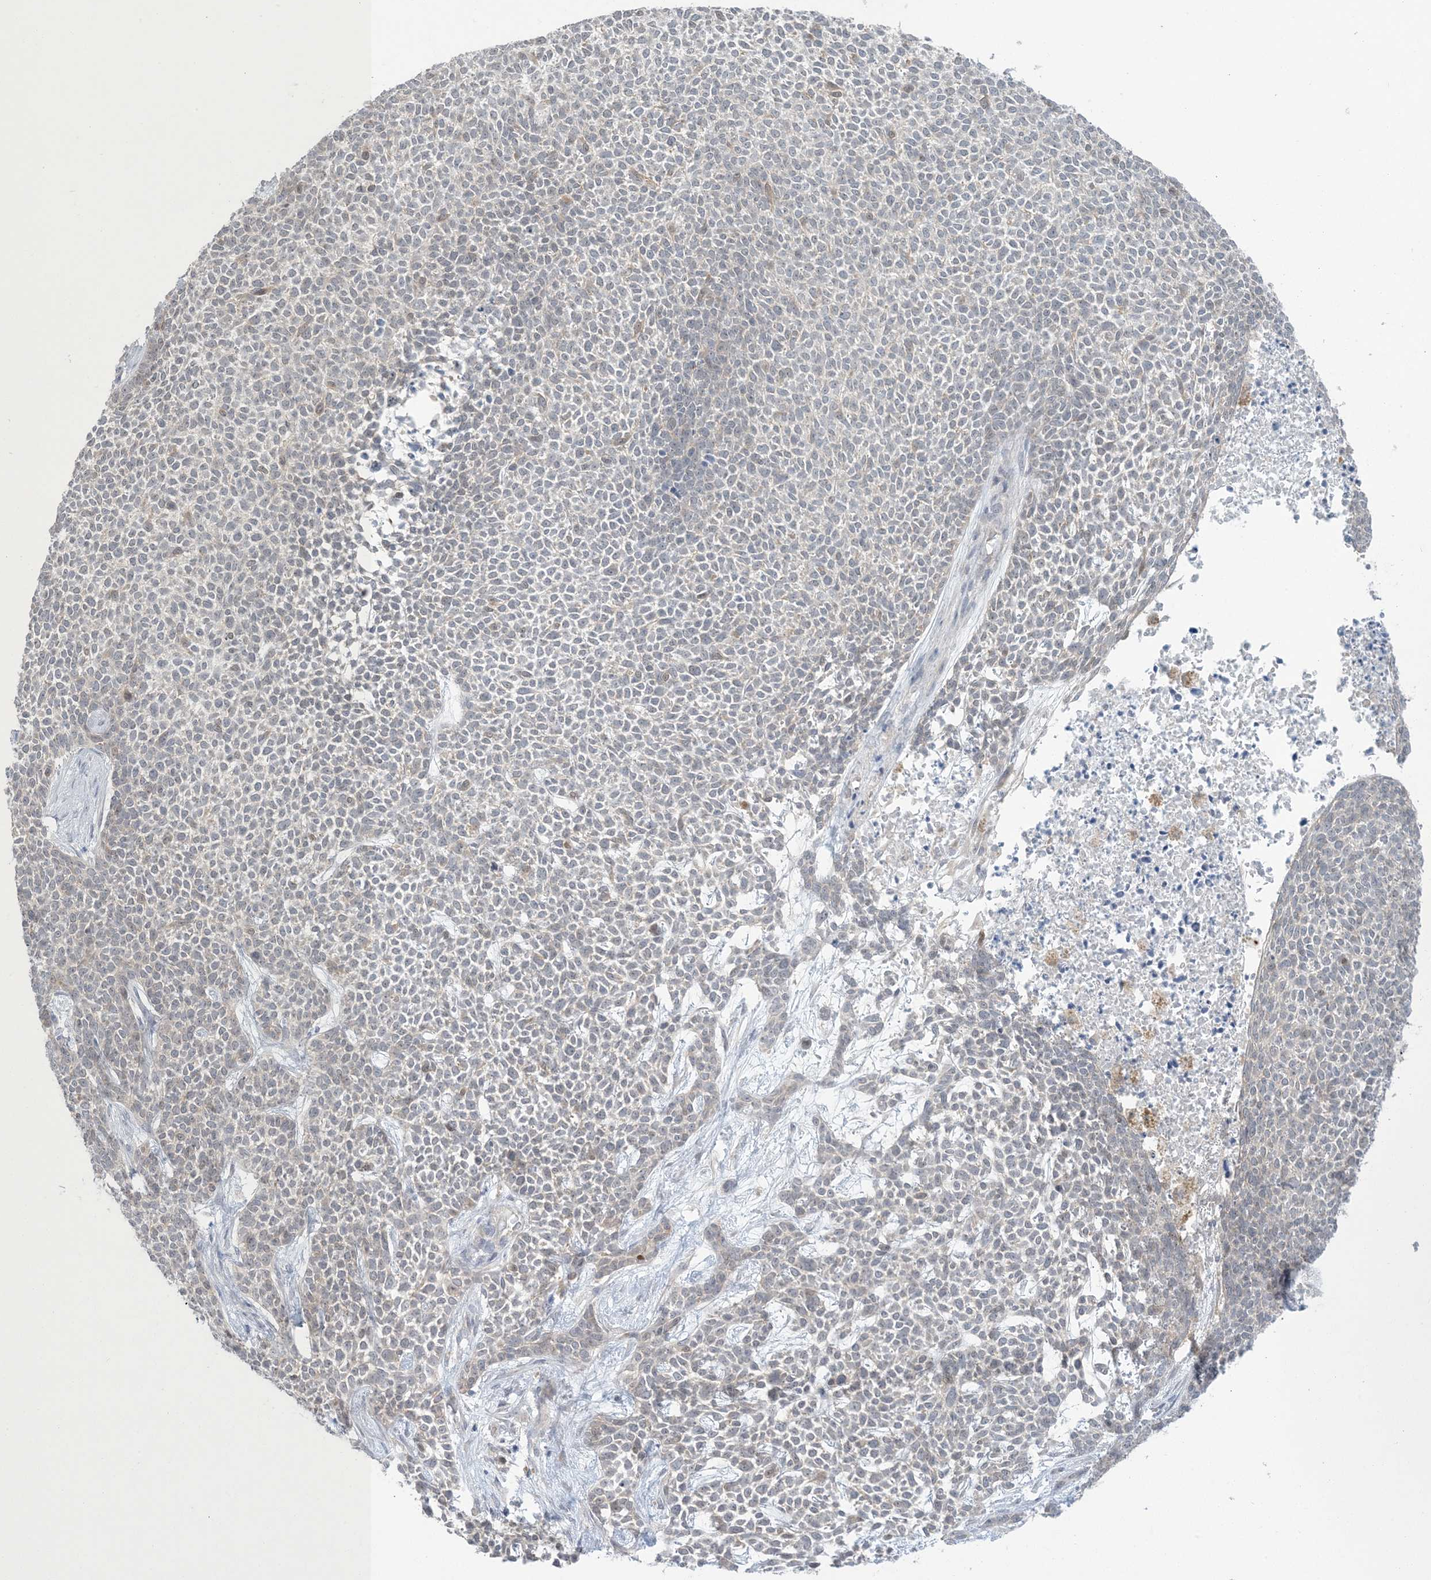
{"staining": {"intensity": "negative", "quantity": "none", "location": "none"}, "tissue": "skin cancer", "cell_type": "Tumor cells", "image_type": "cancer", "snomed": [{"axis": "morphology", "description": "Basal cell carcinoma"}, {"axis": "topography", "description": "Skin"}], "caption": "Immunohistochemistry (IHC) of basal cell carcinoma (skin) shows no positivity in tumor cells.", "gene": "NRBP2", "patient": {"sex": "female", "age": 84}}